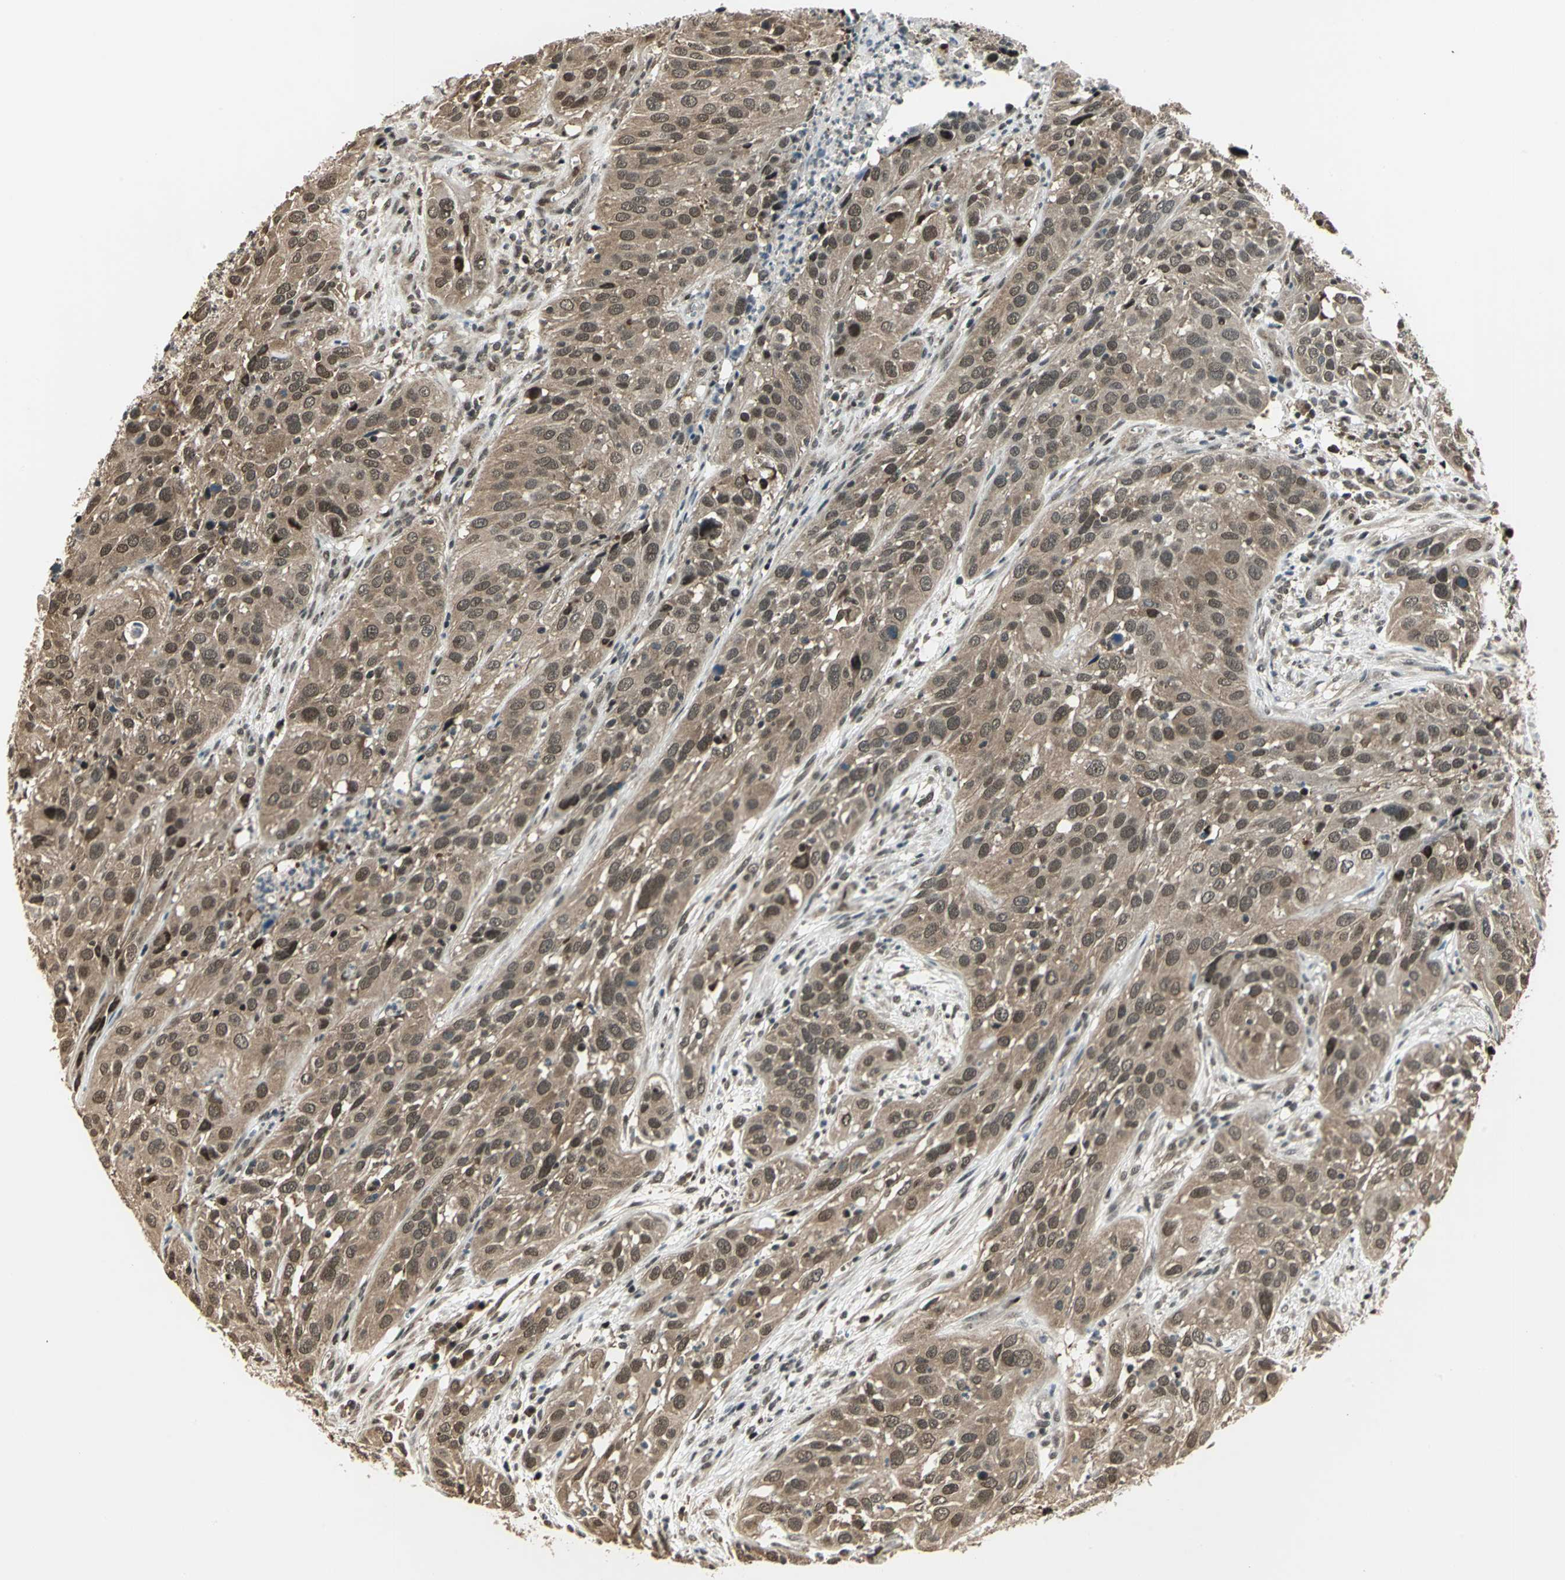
{"staining": {"intensity": "weak", "quantity": ">75%", "location": "cytoplasmic/membranous,nuclear"}, "tissue": "cervical cancer", "cell_type": "Tumor cells", "image_type": "cancer", "snomed": [{"axis": "morphology", "description": "Squamous cell carcinoma, NOS"}, {"axis": "topography", "description": "Cervix"}], "caption": "High-magnification brightfield microscopy of cervical cancer stained with DAB (brown) and counterstained with hematoxylin (blue). tumor cells exhibit weak cytoplasmic/membranous and nuclear positivity is seen in approximately>75% of cells.", "gene": "PSMC3", "patient": {"sex": "female", "age": 32}}